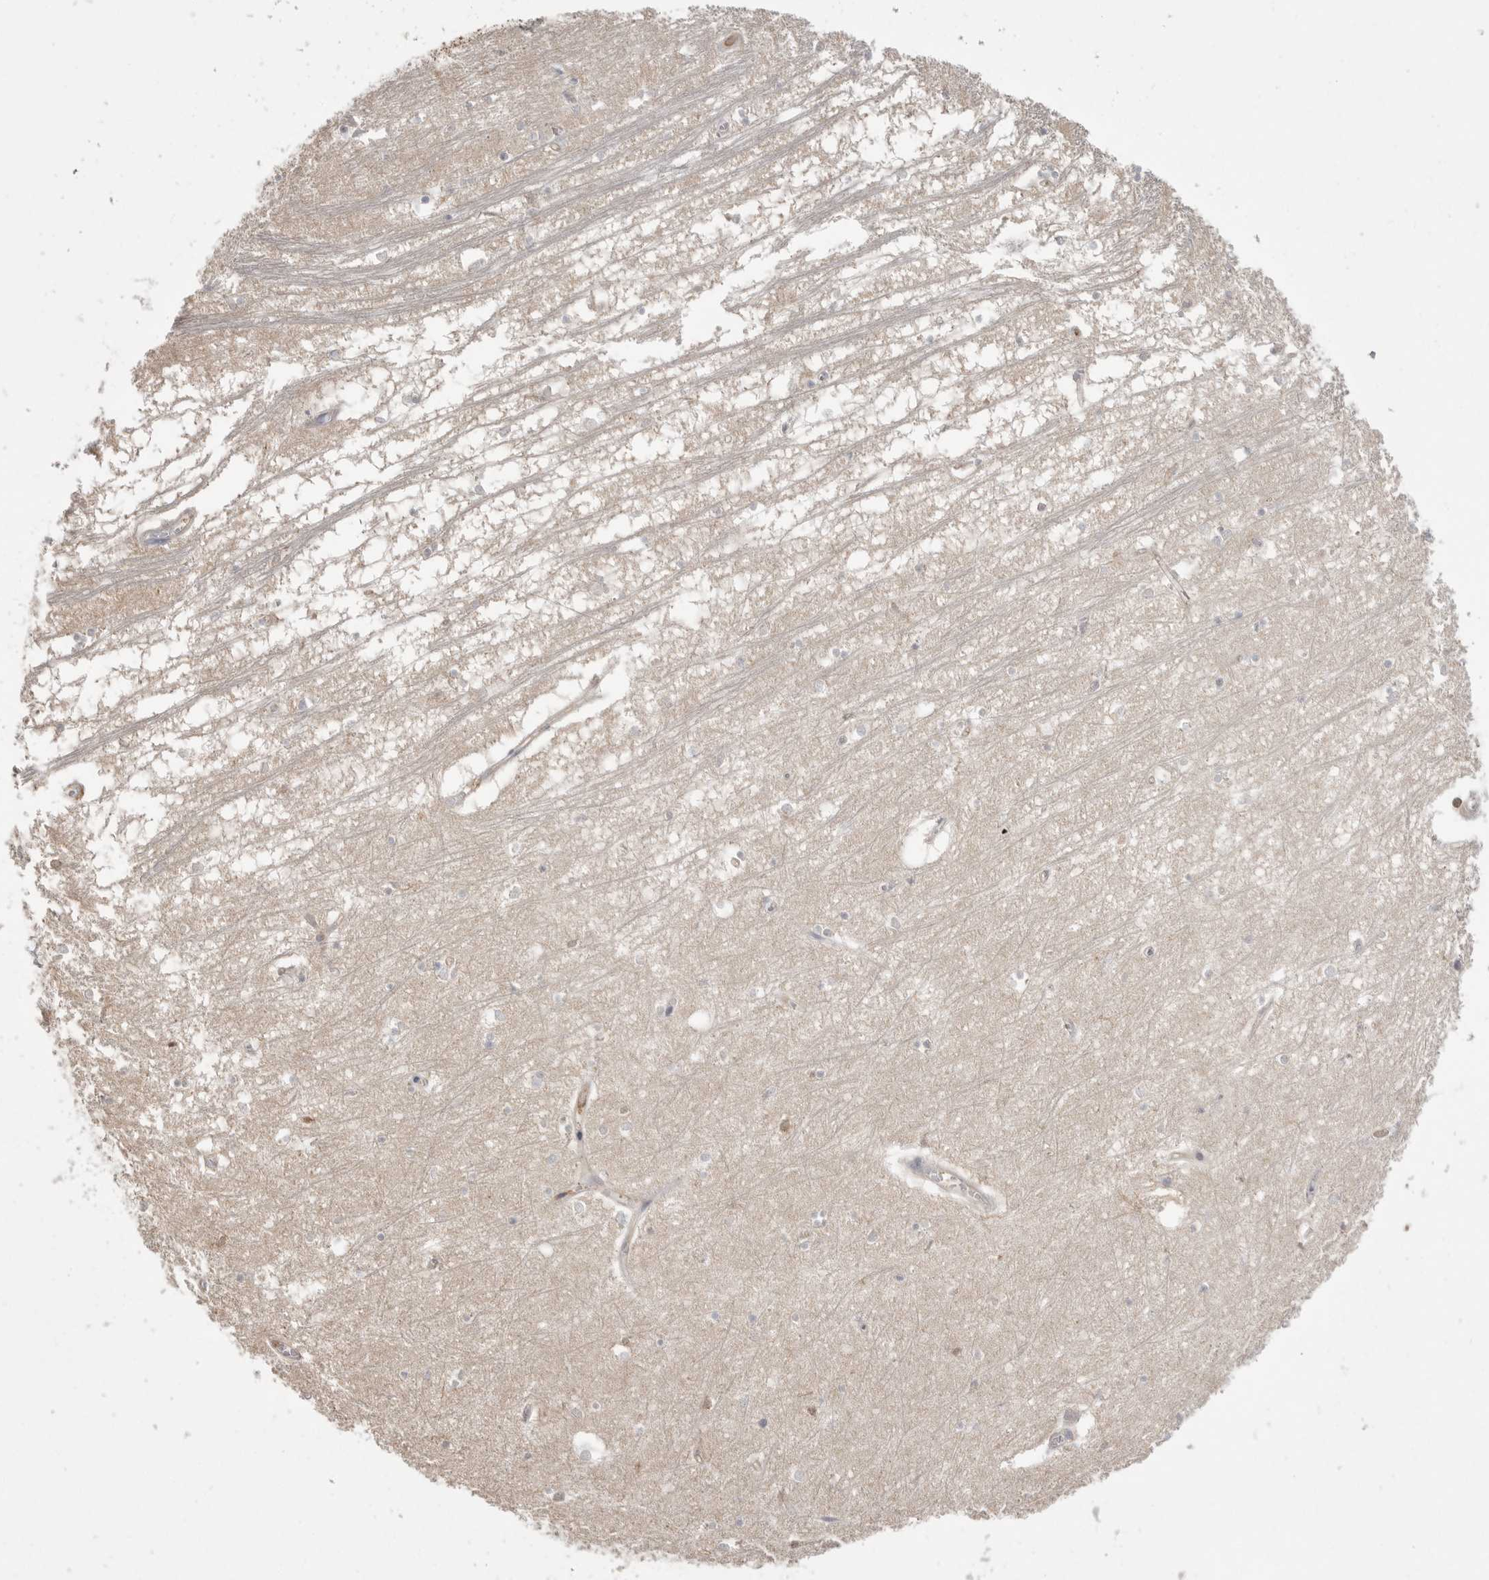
{"staining": {"intensity": "negative", "quantity": "none", "location": "none"}, "tissue": "hippocampus", "cell_type": "Glial cells", "image_type": "normal", "snomed": [{"axis": "morphology", "description": "Normal tissue, NOS"}, {"axis": "topography", "description": "Hippocampus"}], "caption": "Glial cells show no significant protein positivity in benign hippocampus. (Immunohistochemistry, brightfield microscopy, high magnification).", "gene": "TOP2A", "patient": {"sex": "male", "age": 70}}